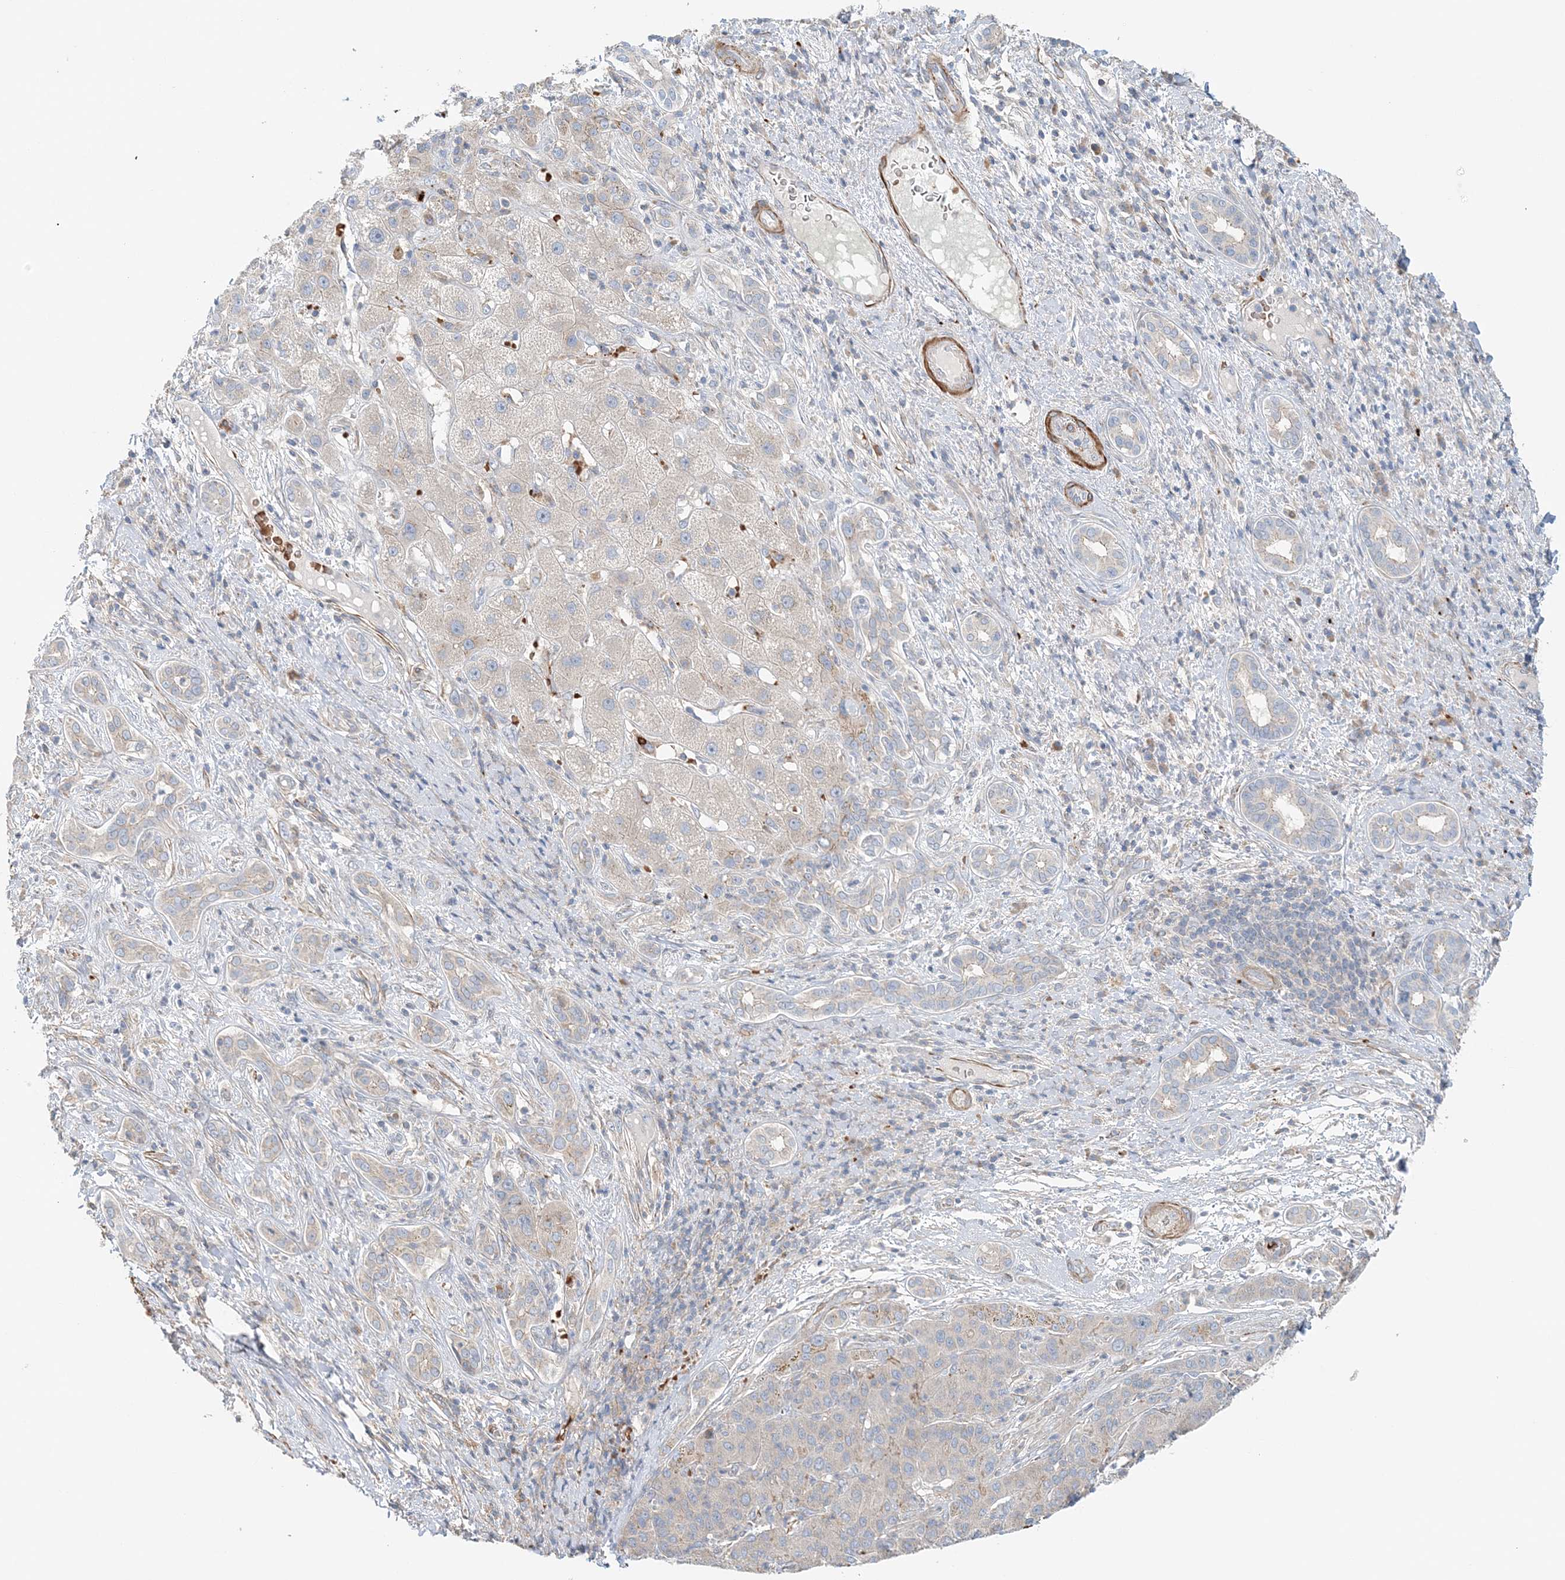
{"staining": {"intensity": "negative", "quantity": "none", "location": "none"}, "tissue": "liver cancer", "cell_type": "Tumor cells", "image_type": "cancer", "snomed": [{"axis": "morphology", "description": "Carcinoma, Hepatocellular, NOS"}, {"axis": "topography", "description": "Liver"}], "caption": "Liver cancer (hepatocellular carcinoma) was stained to show a protein in brown. There is no significant staining in tumor cells.", "gene": "TTI1", "patient": {"sex": "male", "age": 65}}